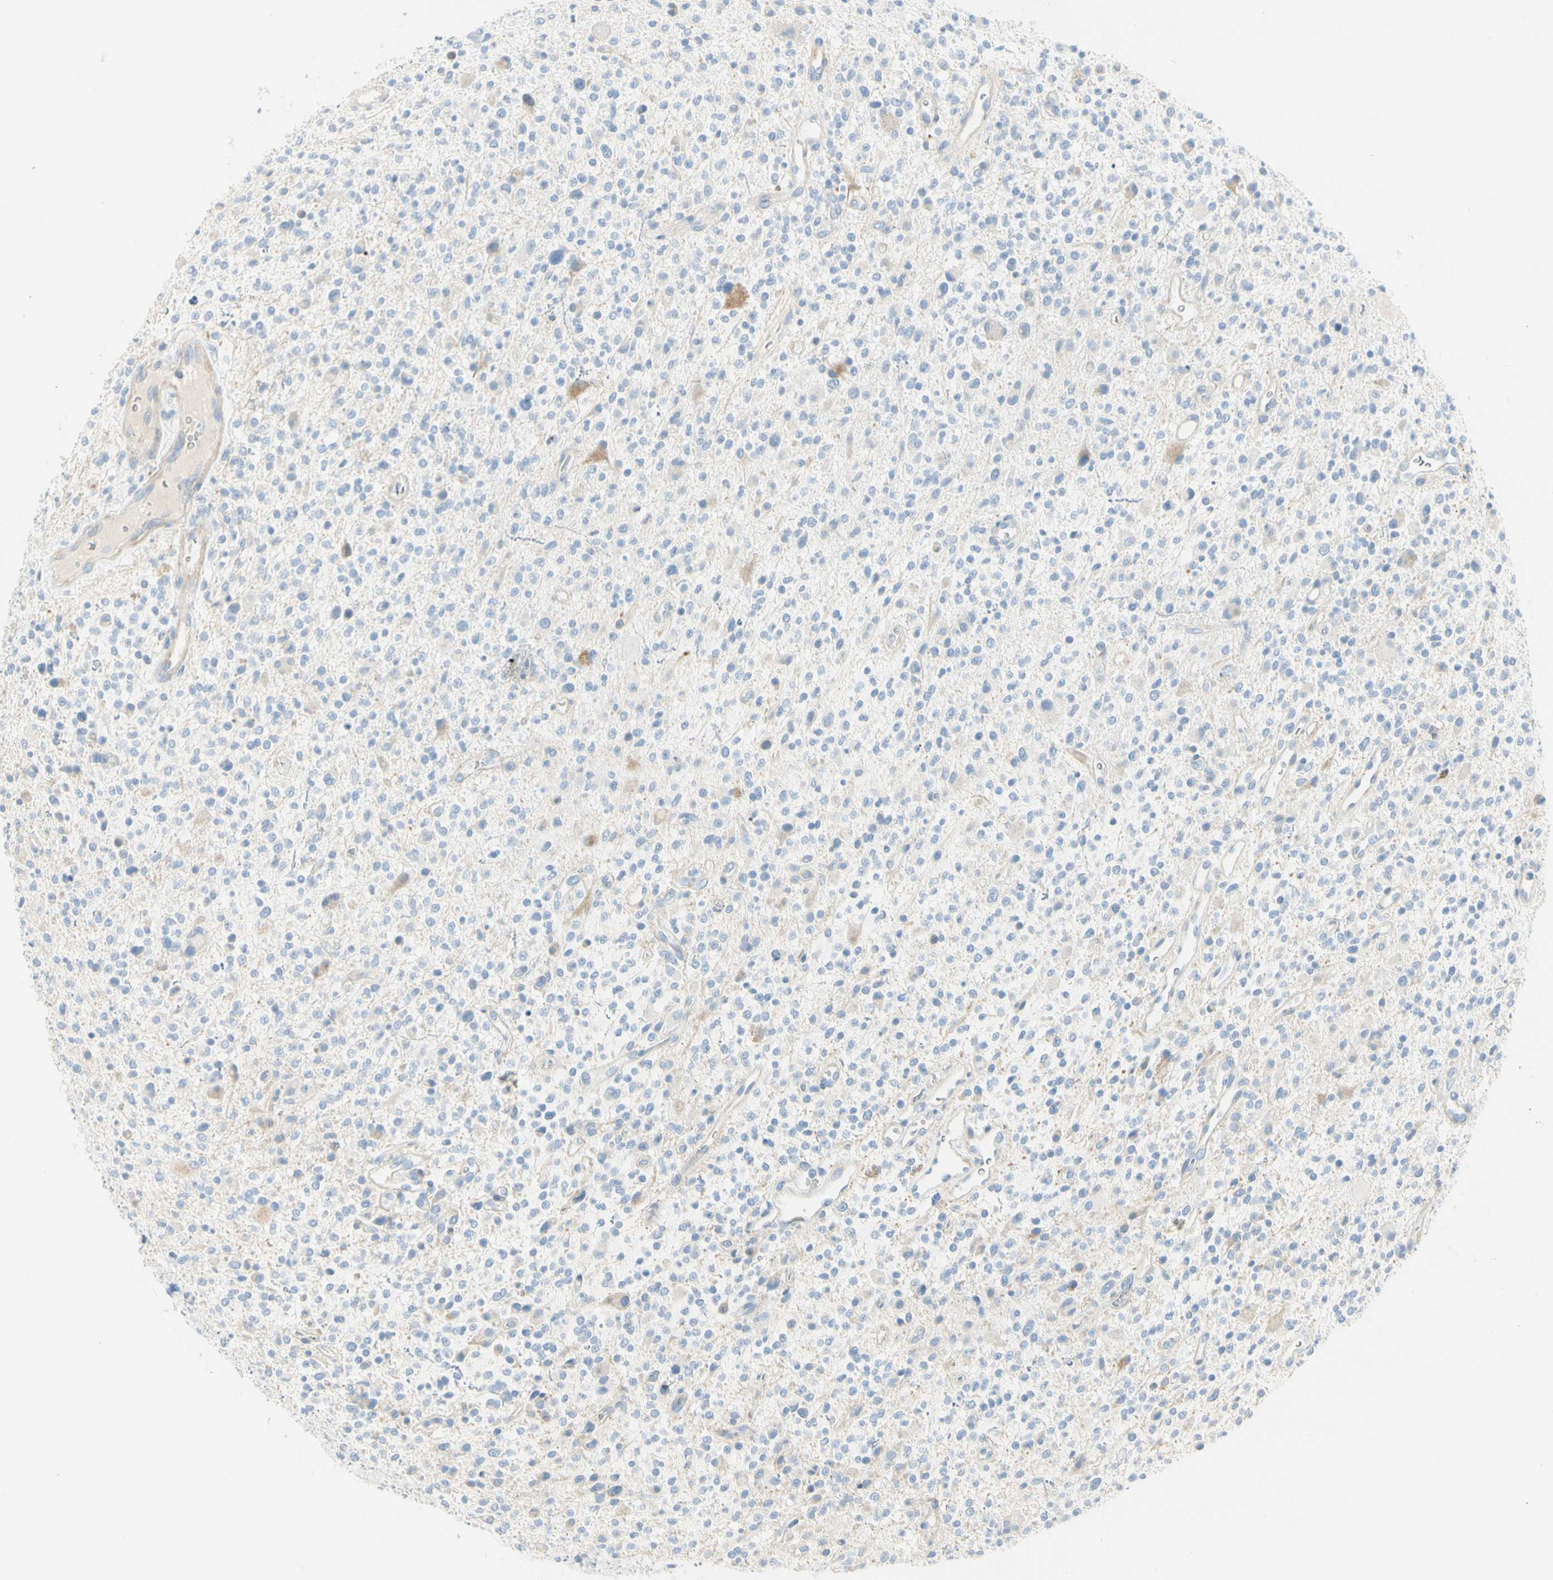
{"staining": {"intensity": "negative", "quantity": "none", "location": "none"}, "tissue": "glioma", "cell_type": "Tumor cells", "image_type": "cancer", "snomed": [{"axis": "morphology", "description": "Glioma, malignant, High grade"}, {"axis": "topography", "description": "Brain"}], "caption": "Protein analysis of malignant glioma (high-grade) reveals no significant expression in tumor cells. Brightfield microscopy of immunohistochemistry (IHC) stained with DAB (brown) and hematoxylin (blue), captured at high magnification.", "gene": "TNFSF11", "patient": {"sex": "male", "age": 48}}